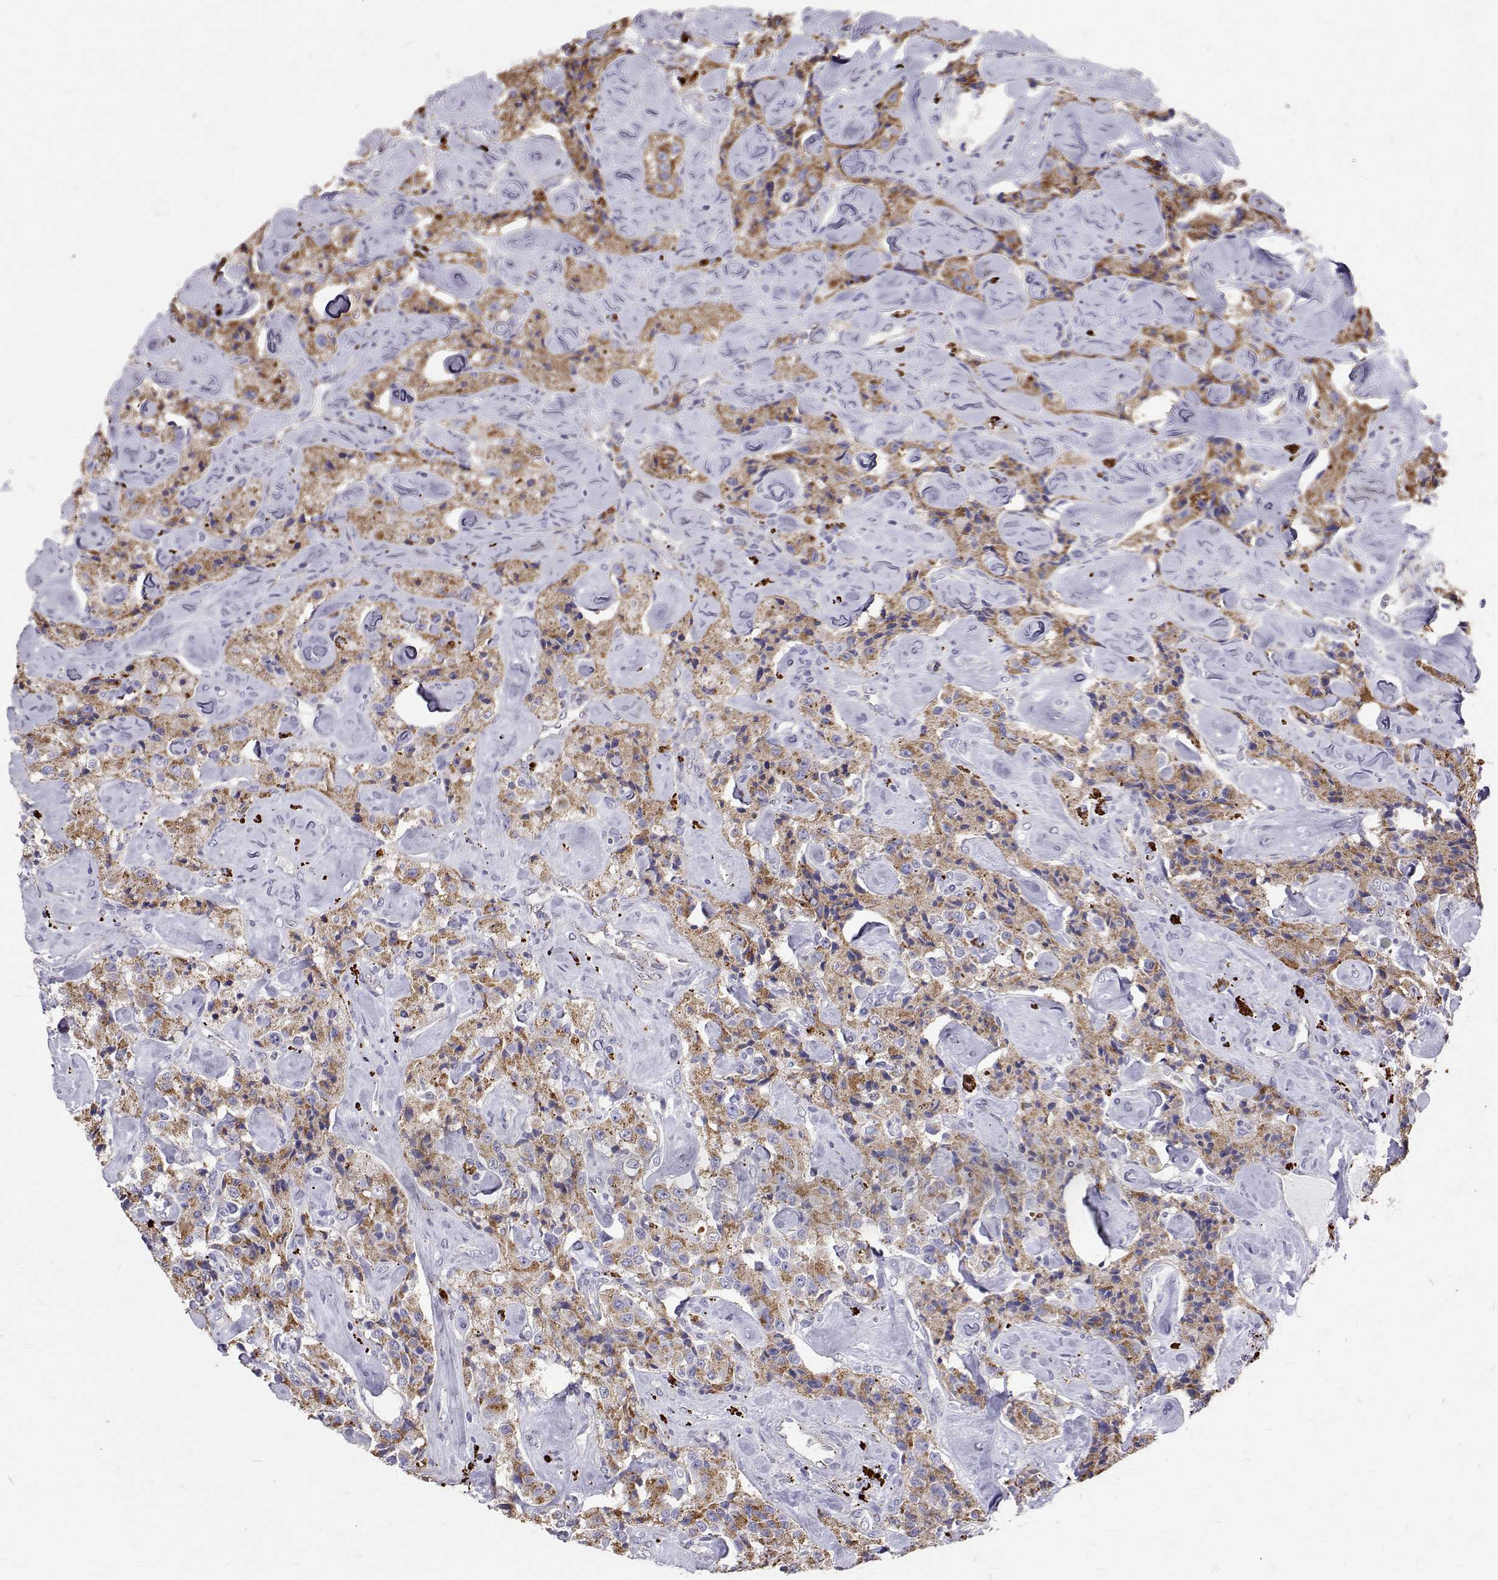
{"staining": {"intensity": "moderate", "quantity": ">75%", "location": "cytoplasmic/membranous"}, "tissue": "carcinoid", "cell_type": "Tumor cells", "image_type": "cancer", "snomed": [{"axis": "morphology", "description": "Carcinoid, malignant, NOS"}, {"axis": "topography", "description": "Pancreas"}], "caption": "The photomicrograph displays immunohistochemical staining of carcinoid. There is moderate cytoplasmic/membranous positivity is identified in about >75% of tumor cells.", "gene": "TPP1", "patient": {"sex": "male", "age": 41}}